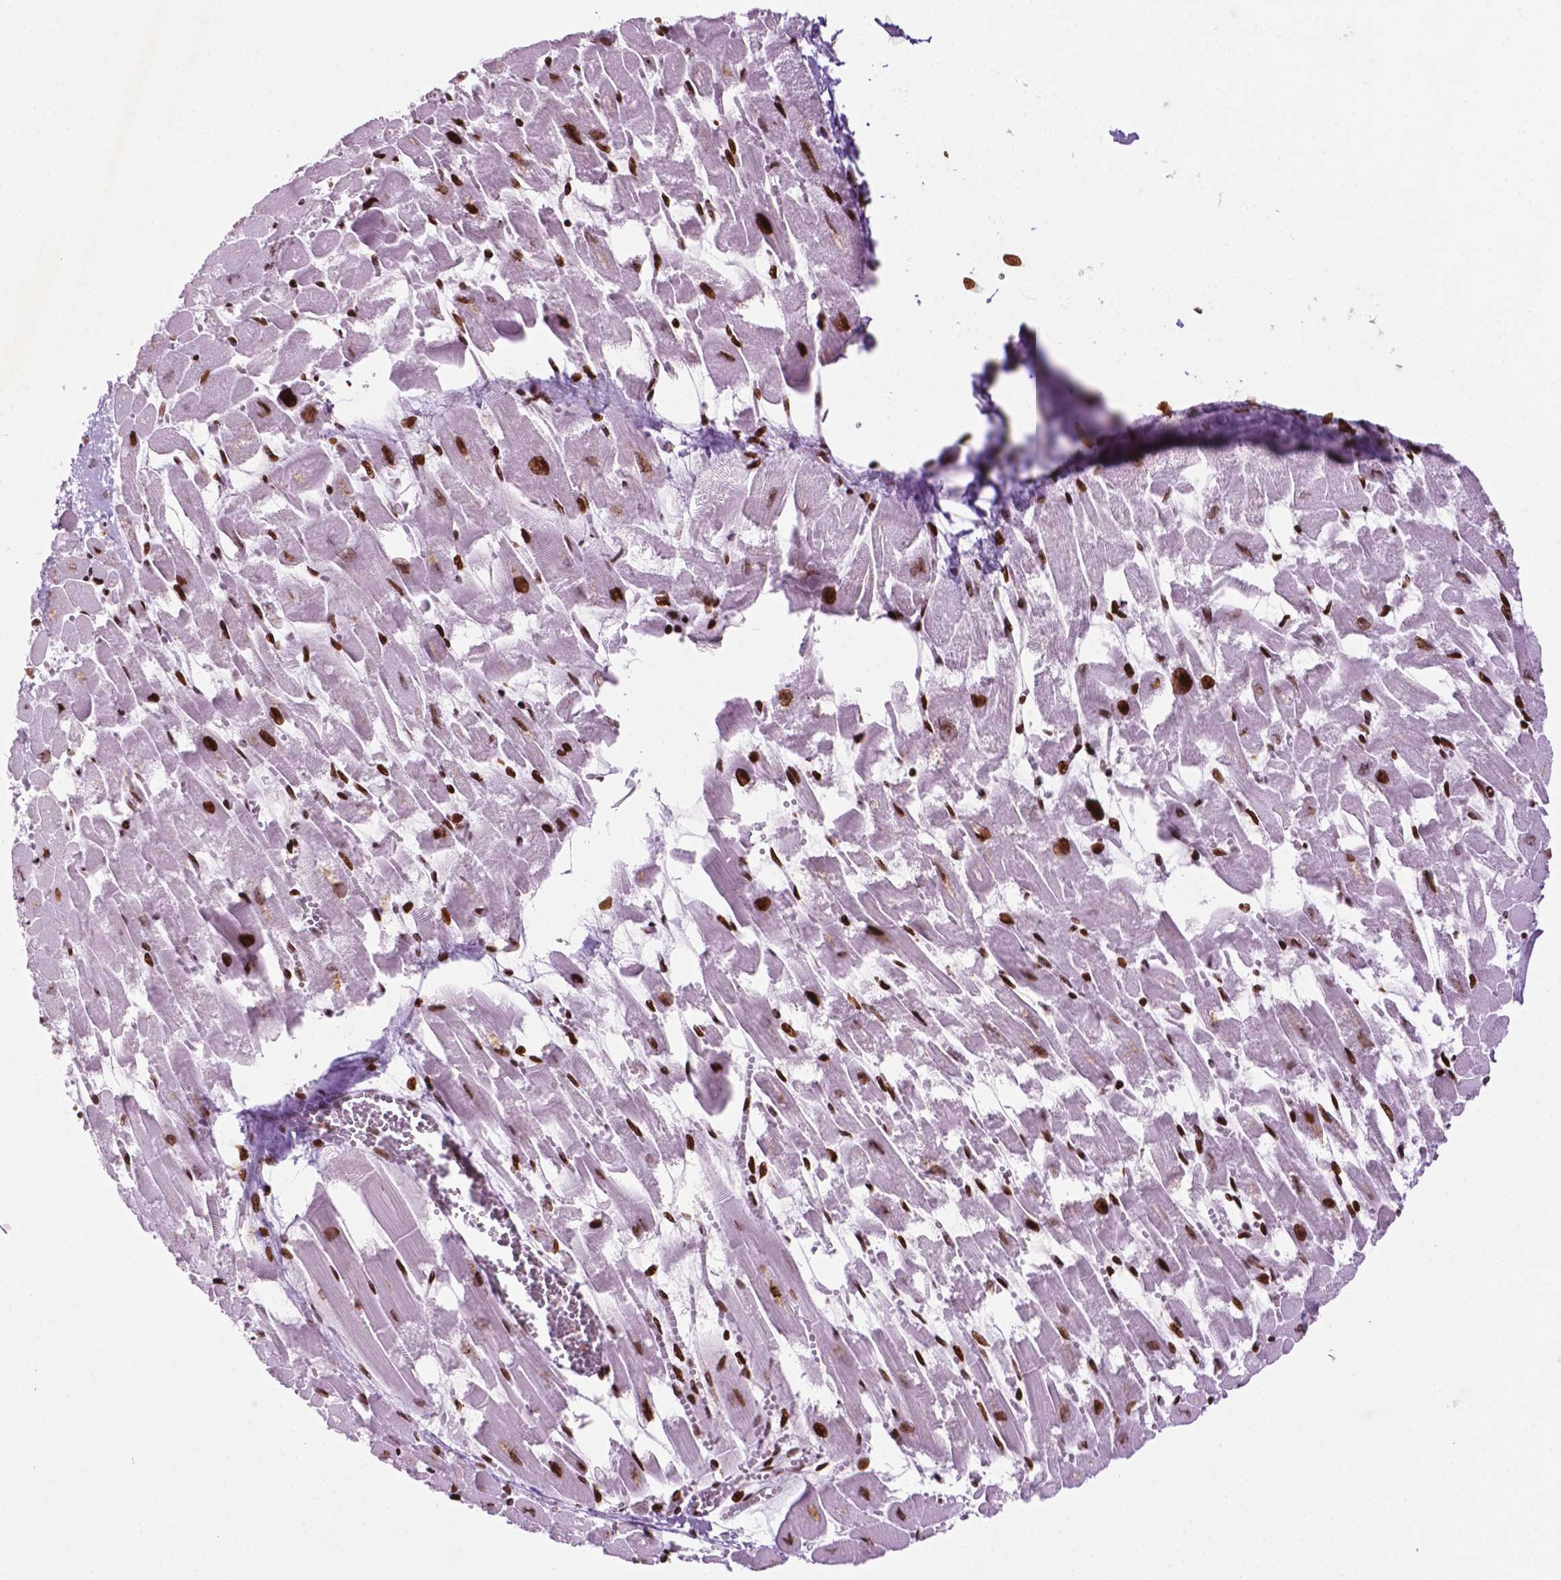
{"staining": {"intensity": "strong", "quantity": ">75%", "location": "nuclear"}, "tissue": "heart muscle", "cell_type": "Cardiomyocytes", "image_type": "normal", "snomed": [{"axis": "morphology", "description": "Normal tissue, NOS"}, {"axis": "topography", "description": "Heart"}], "caption": "Normal heart muscle displays strong nuclear positivity in about >75% of cardiomyocytes (DAB IHC, brown staining for protein, blue staining for nuclei)..", "gene": "TMEM250", "patient": {"sex": "female", "age": 52}}